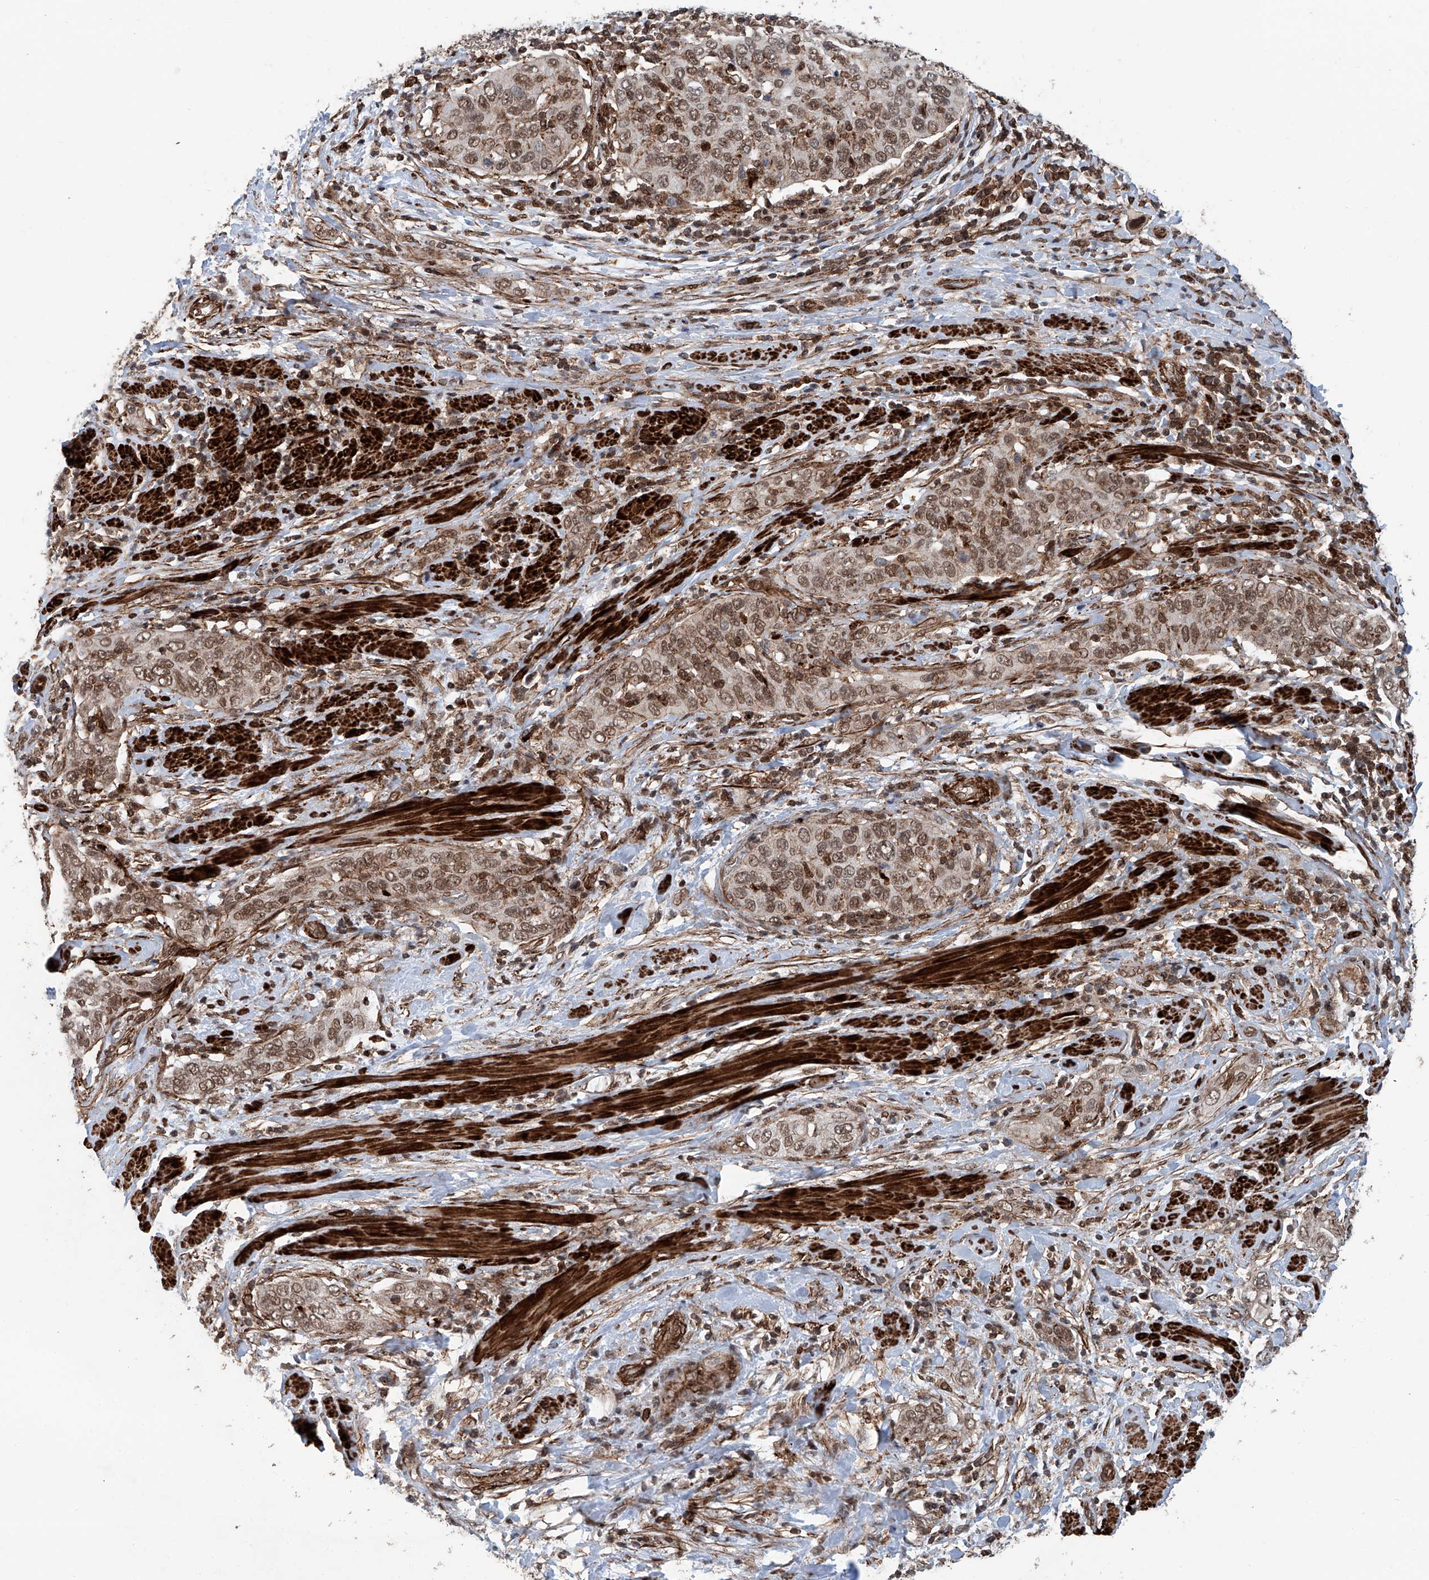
{"staining": {"intensity": "moderate", "quantity": ">75%", "location": "nuclear"}, "tissue": "cervical cancer", "cell_type": "Tumor cells", "image_type": "cancer", "snomed": [{"axis": "morphology", "description": "Squamous cell carcinoma, NOS"}, {"axis": "topography", "description": "Cervix"}], "caption": "Cervical cancer (squamous cell carcinoma) stained for a protein (brown) exhibits moderate nuclear positive positivity in about >75% of tumor cells.", "gene": "SDE2", "patient": {"sex": "female", "age": 60}}